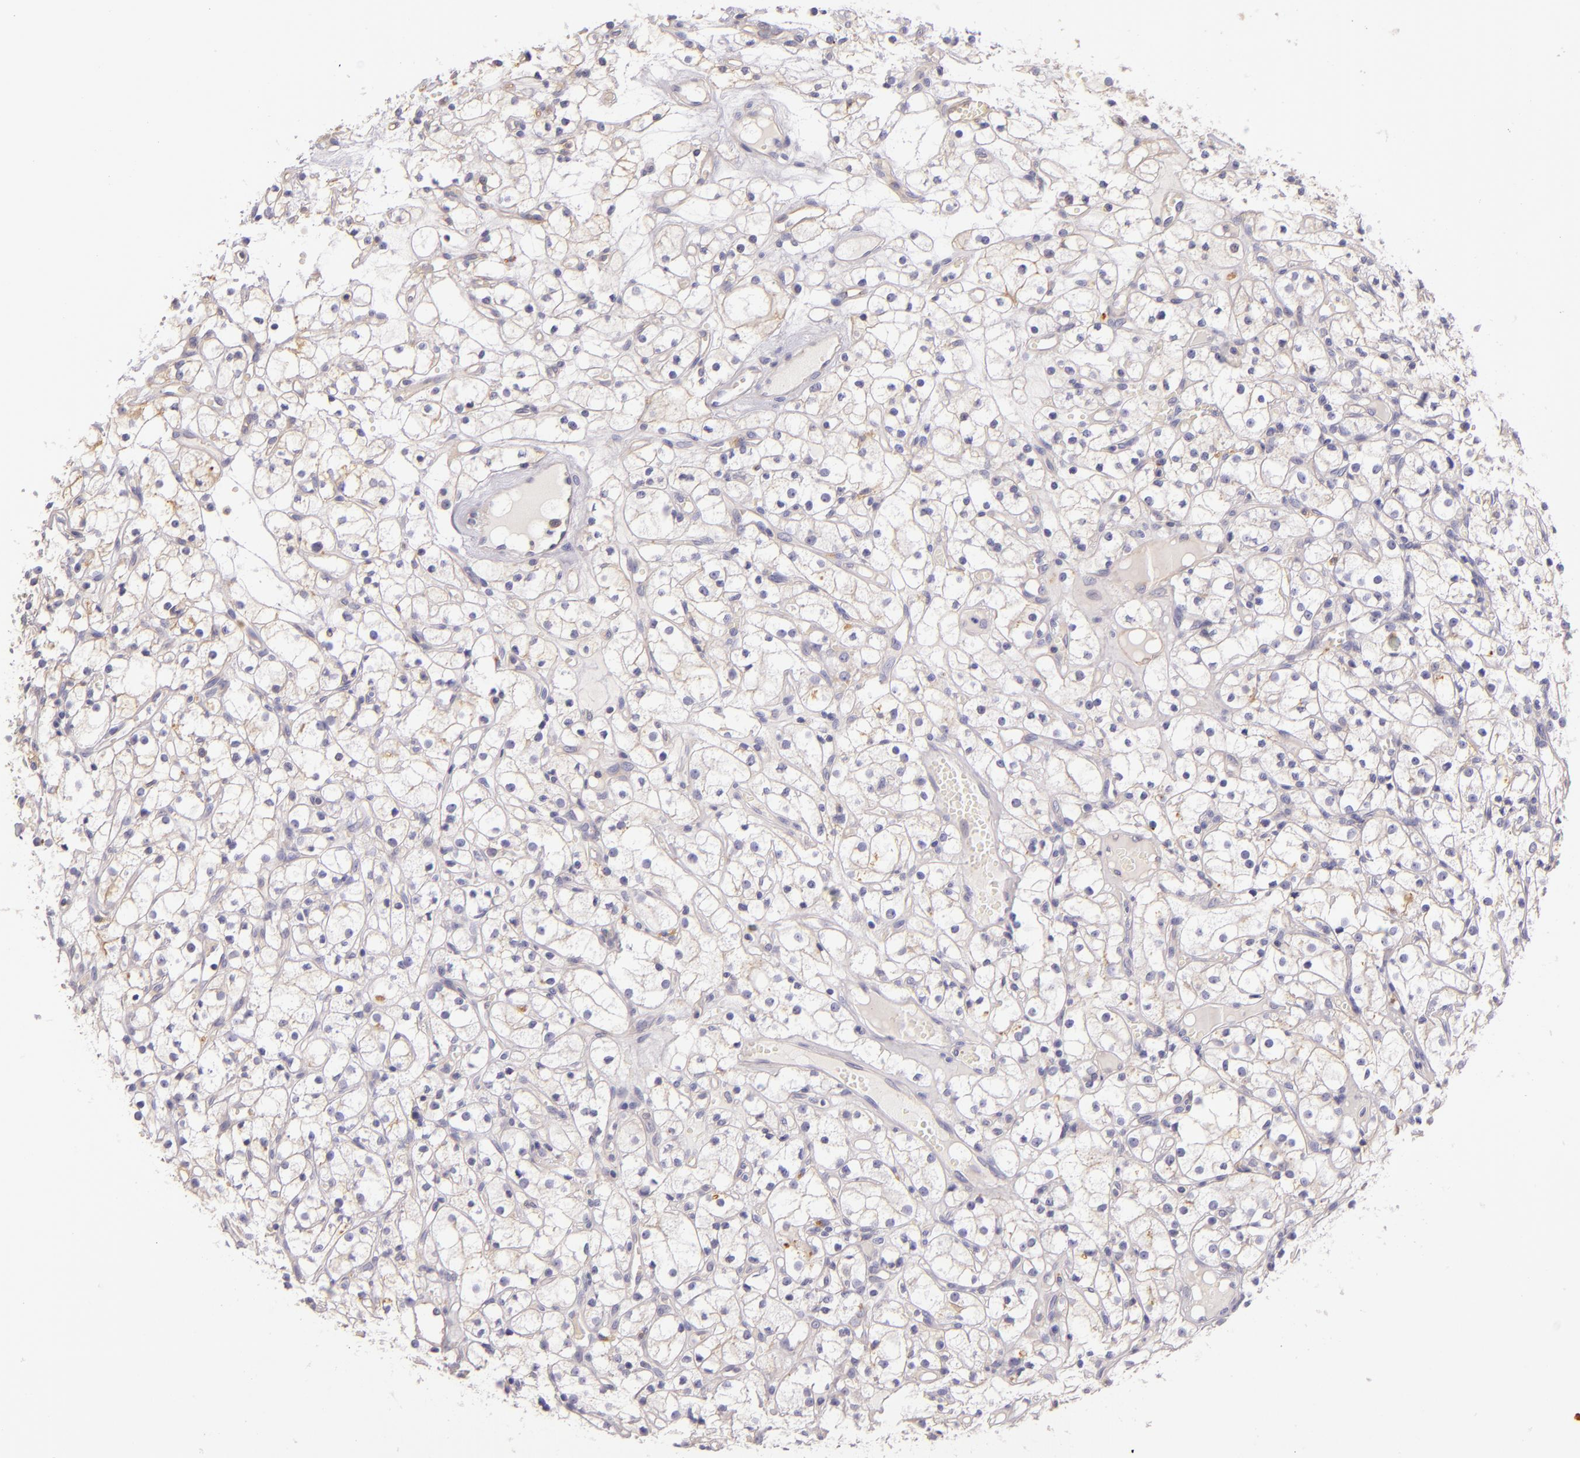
{"staining": {"intensity": "negative", "quantity": "none", "location": "none"}, "tissue": "renal cancer", "cell_type": "Tumor cells", "image_type": "cancer", "snomed": [{"axis": "morphology", "description": "Adenocarcinoma, NOS"}, {"axis": "topography", "description": "Kidney"}], "caption": "Human adenocarcinoma (renal) stained for a protein using IHC reveals no expression in tumor cells.", "gene": "CTSF", "patient": {"sex": "male", "age": 61}}